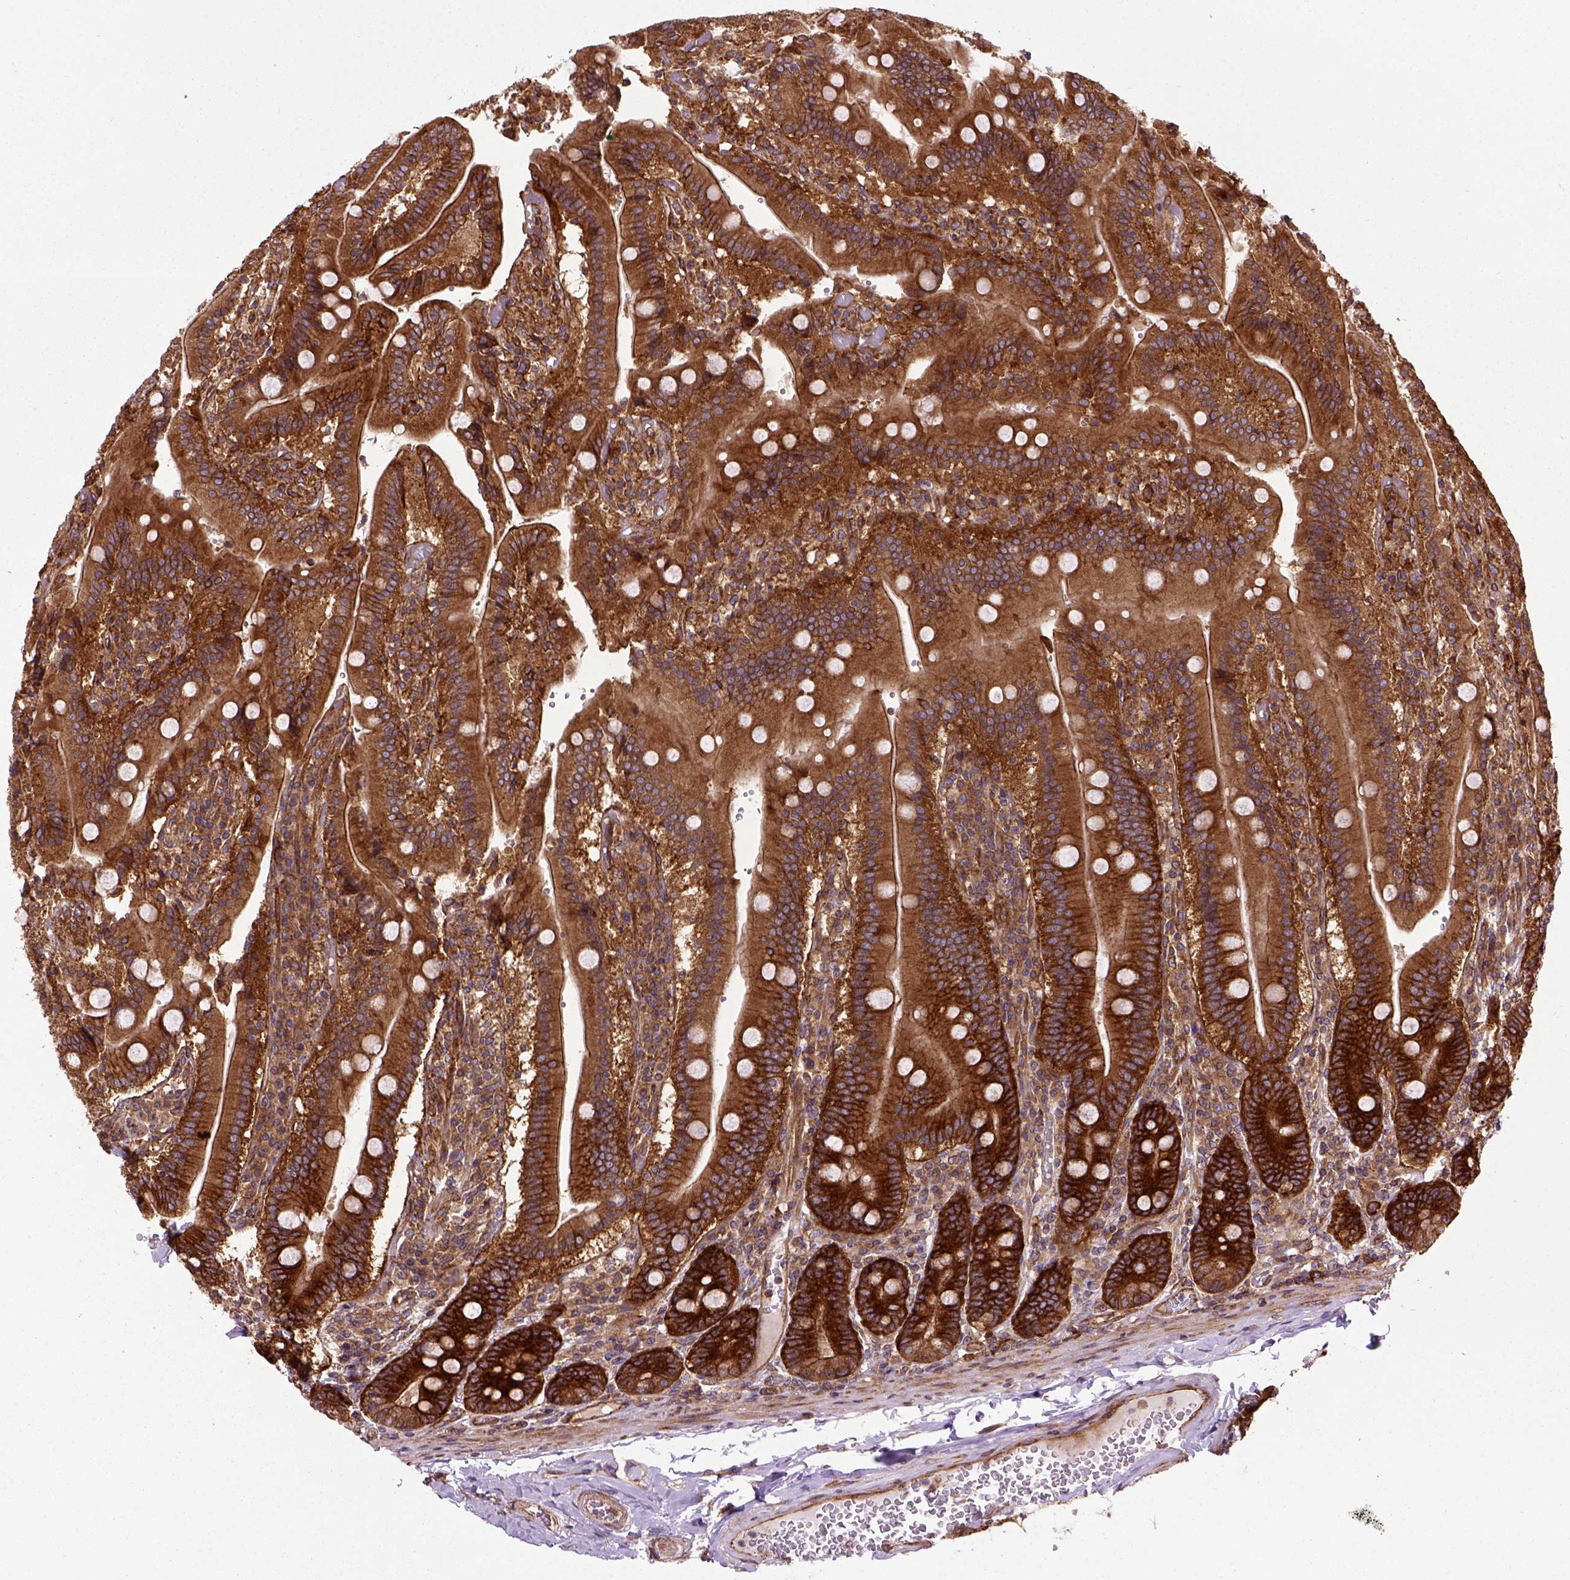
{"staining": {"intensity": "strong", "quantity": ">75%", "location": "cytoplasmic/membranous"}, "tissue": "duodenum", "cell_type": "Glandular cells", "image_type": "normal", "snomed": [{"axis": "morphology", "description": "Normal tissue, NOS"}, {"axis": "topography", "description": "Duodenum"}], "caption": "Immunohistochemical staining of unremarkable human duodenum shows strong cytoplasmic/membranous protein positivity in about >75% of glandular cells. Nuclei are stained in blue.", "gene": "CAPRIN1", "patient": {"sex": "female", "age": 62}}